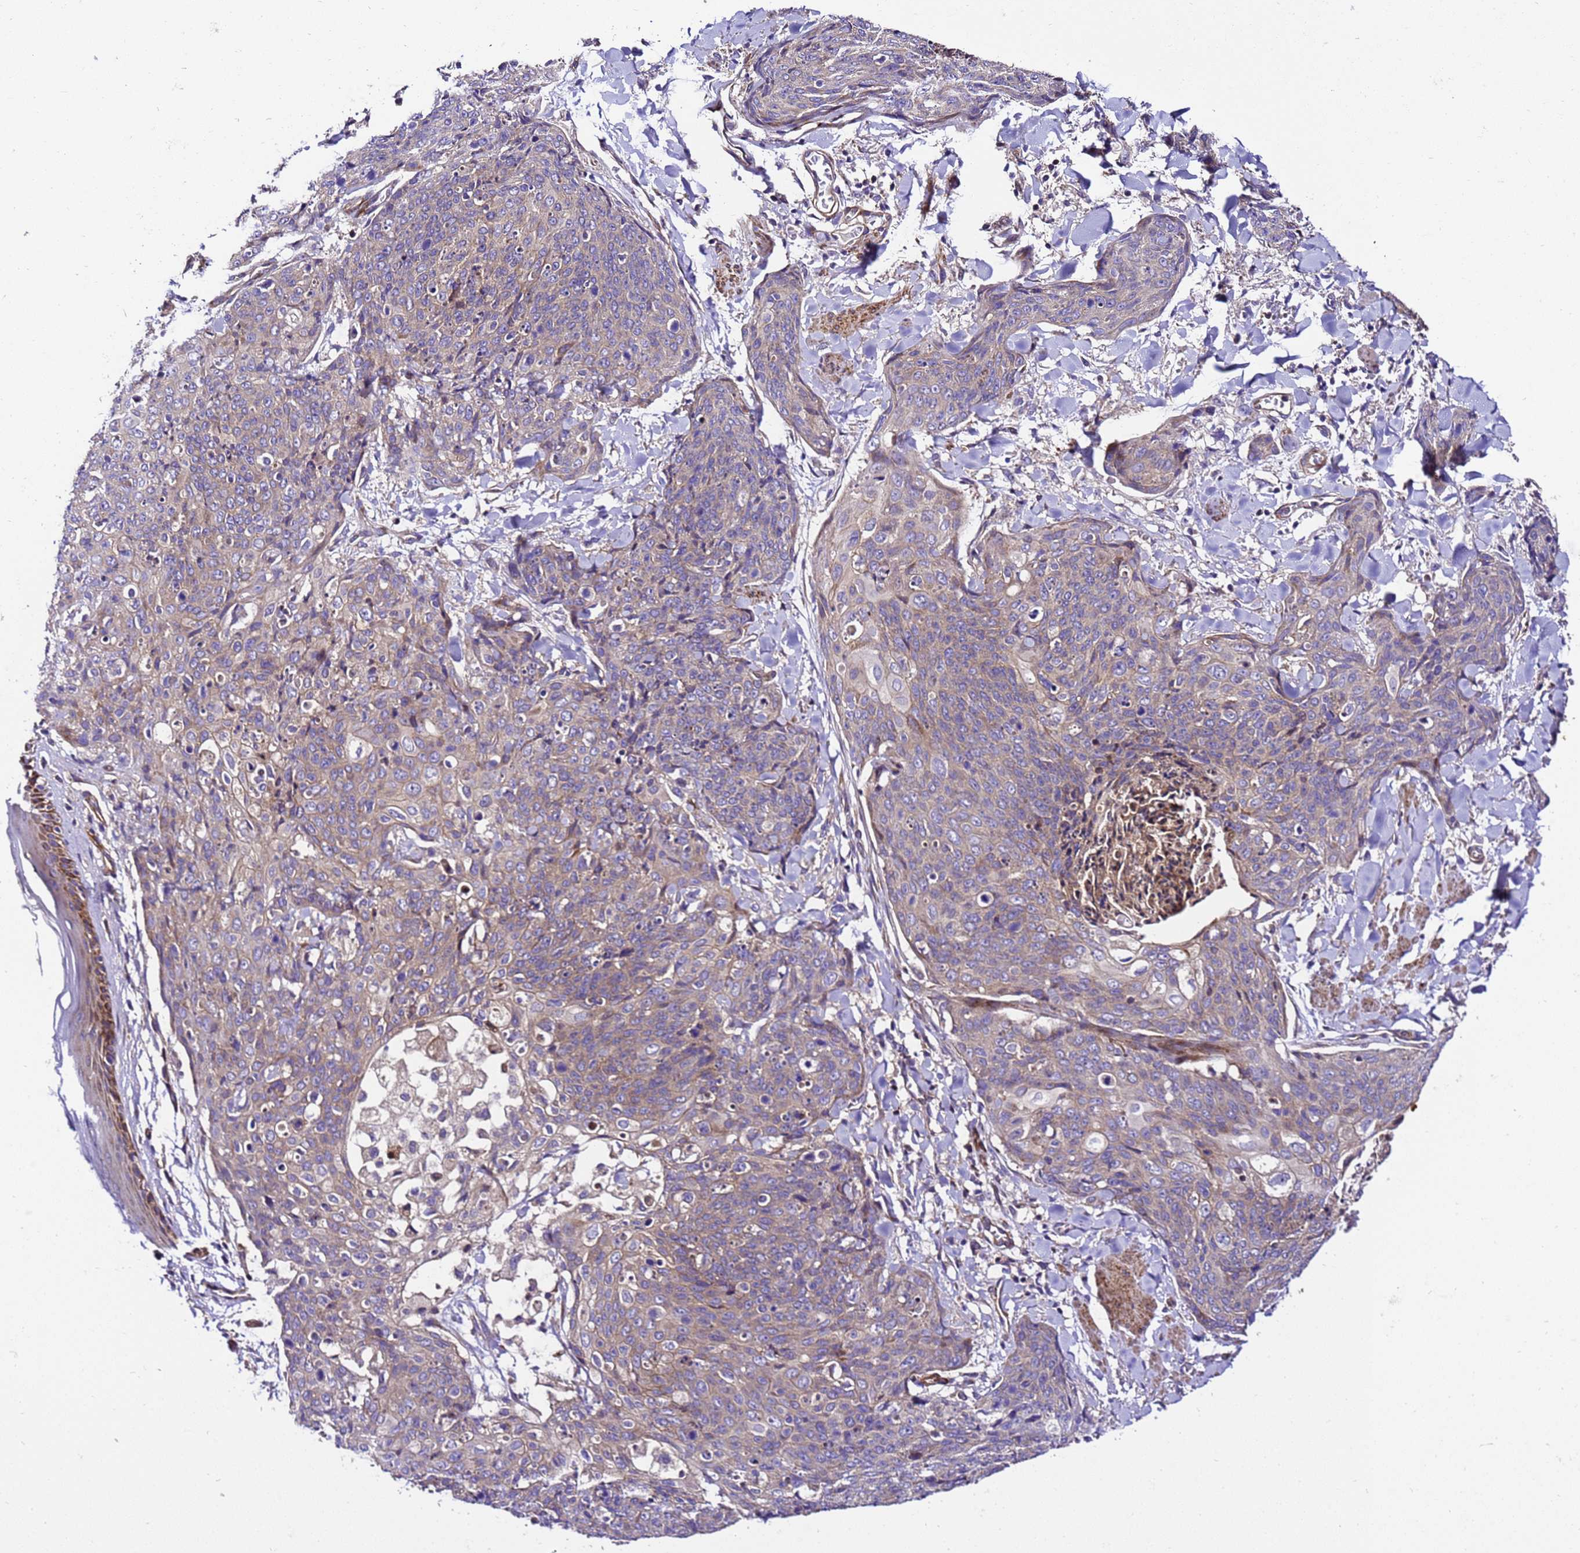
{"staining": {"intensity": "weak", "quantity": "<25%", "location": "cytoplasmic/membranous"}, "tissue": "skin cancer", "cell_type": "Tumor cells", "image_type": "cancer", "snomed": [{"axis": "morphology", "description": "Squamous cell carcinoma, NOS"}, {"axis": "topography", "description": "Skin"}, {"axis": "topography", "description": "Vulva"}], "caption": "Skin squamous cell carcinoma was stained to show a protein in brown. There is no significant staining in tumor cells.", "gene": "ZNF417", "patient": {"sex": "female", "age": 85}}